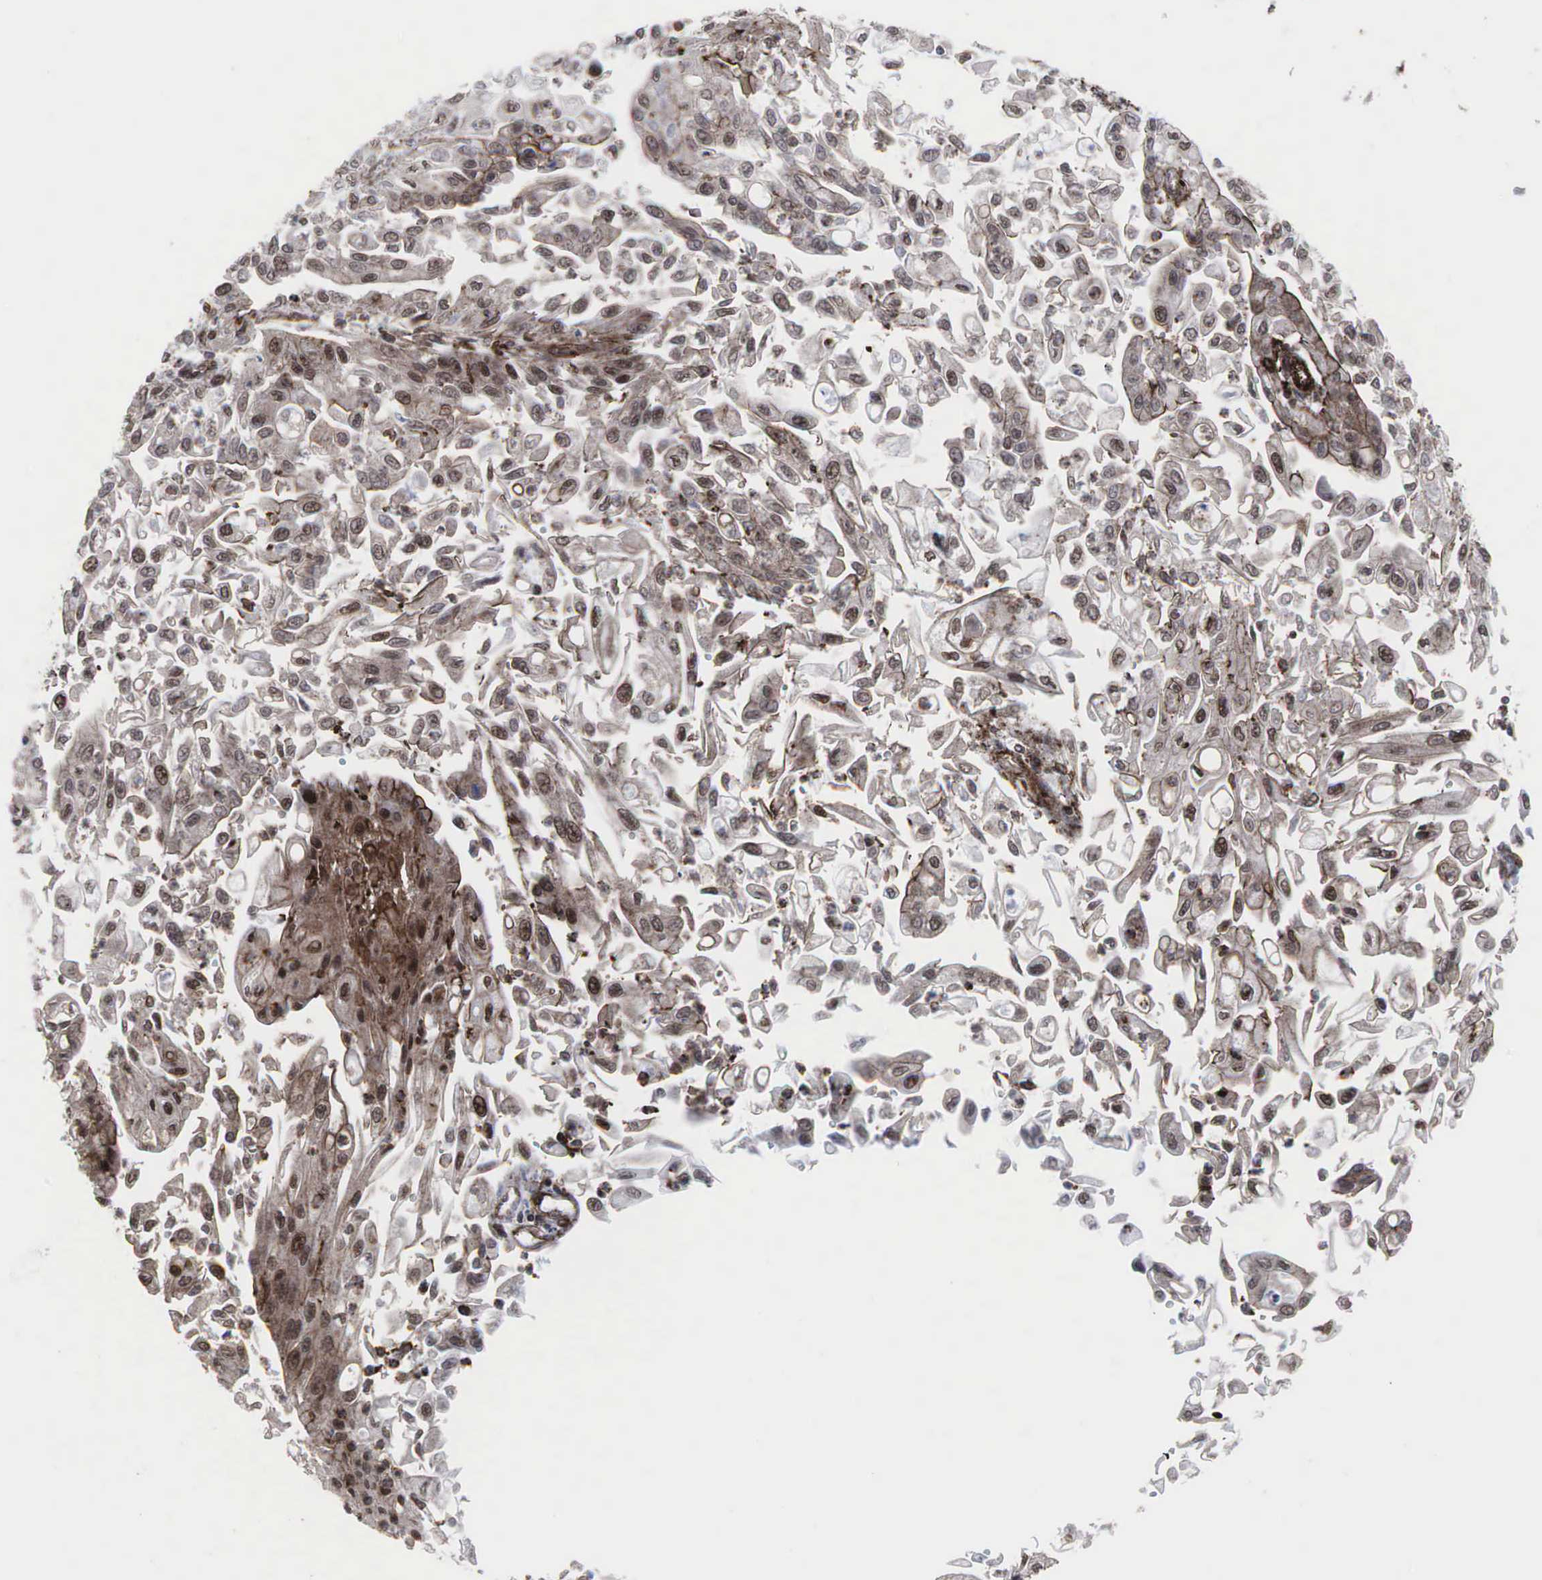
{"staining": {"intensity": "moderate", "quantity": ">75%", "location": "cytoplasmic/membranous"}, "tissue": "endometrial cancer", "cell_type": "Tumor cells", "image_type": "cancer", "snomed": [{"axis": "morphology", "description": "Adenocarcinoma, NOS"}, {"axis": "topography", "description": "Endometrium"}], "caption": "This photomicrograph displays IHC staining of endometrial cancer (adenocarcinoma), with medium moderate cytoplasmic/membranous positivity in about >75% of tumor cells.", "gene": "GPRASP1", "patient": {"sex": "female", "age": 75}}